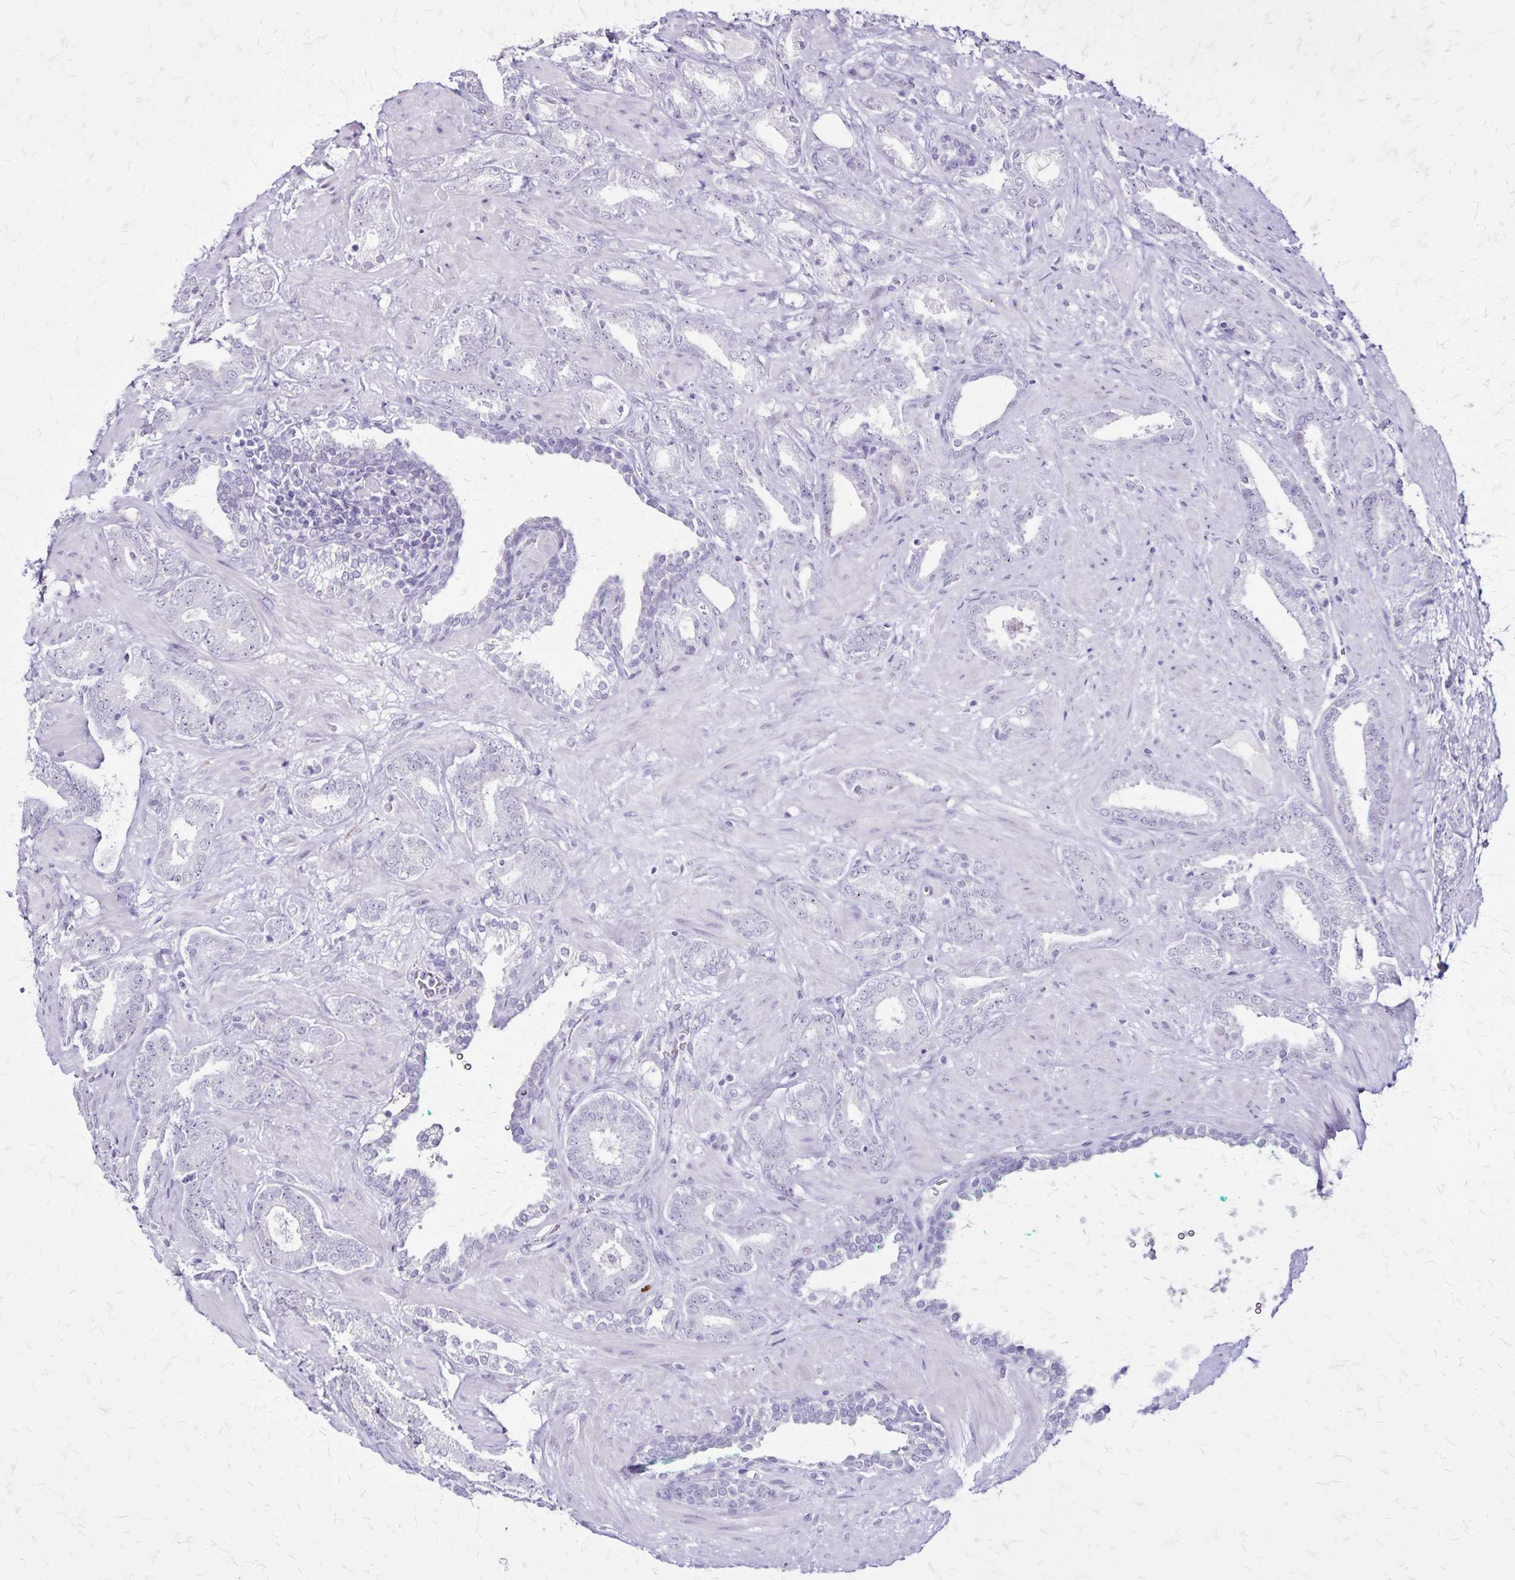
{"staining": {"intensity": "negative", "quantity": "none", "location": "none"}, "tissue": "prostate cancer", "cell_type": "Tumor cells", "image_type": "cancer", "snomed": [{"axis": "morphology", "description": "Adenocarcinoma, High grade"}, {"axis": "topography", "description": "Prostate"}], "caption": "DAB immunohistochemical staining of prostate cancer exhibits no significant positivity in tumor cells.", "gene": "KRT2", "patient": {"sex": "male", "age": 56}}